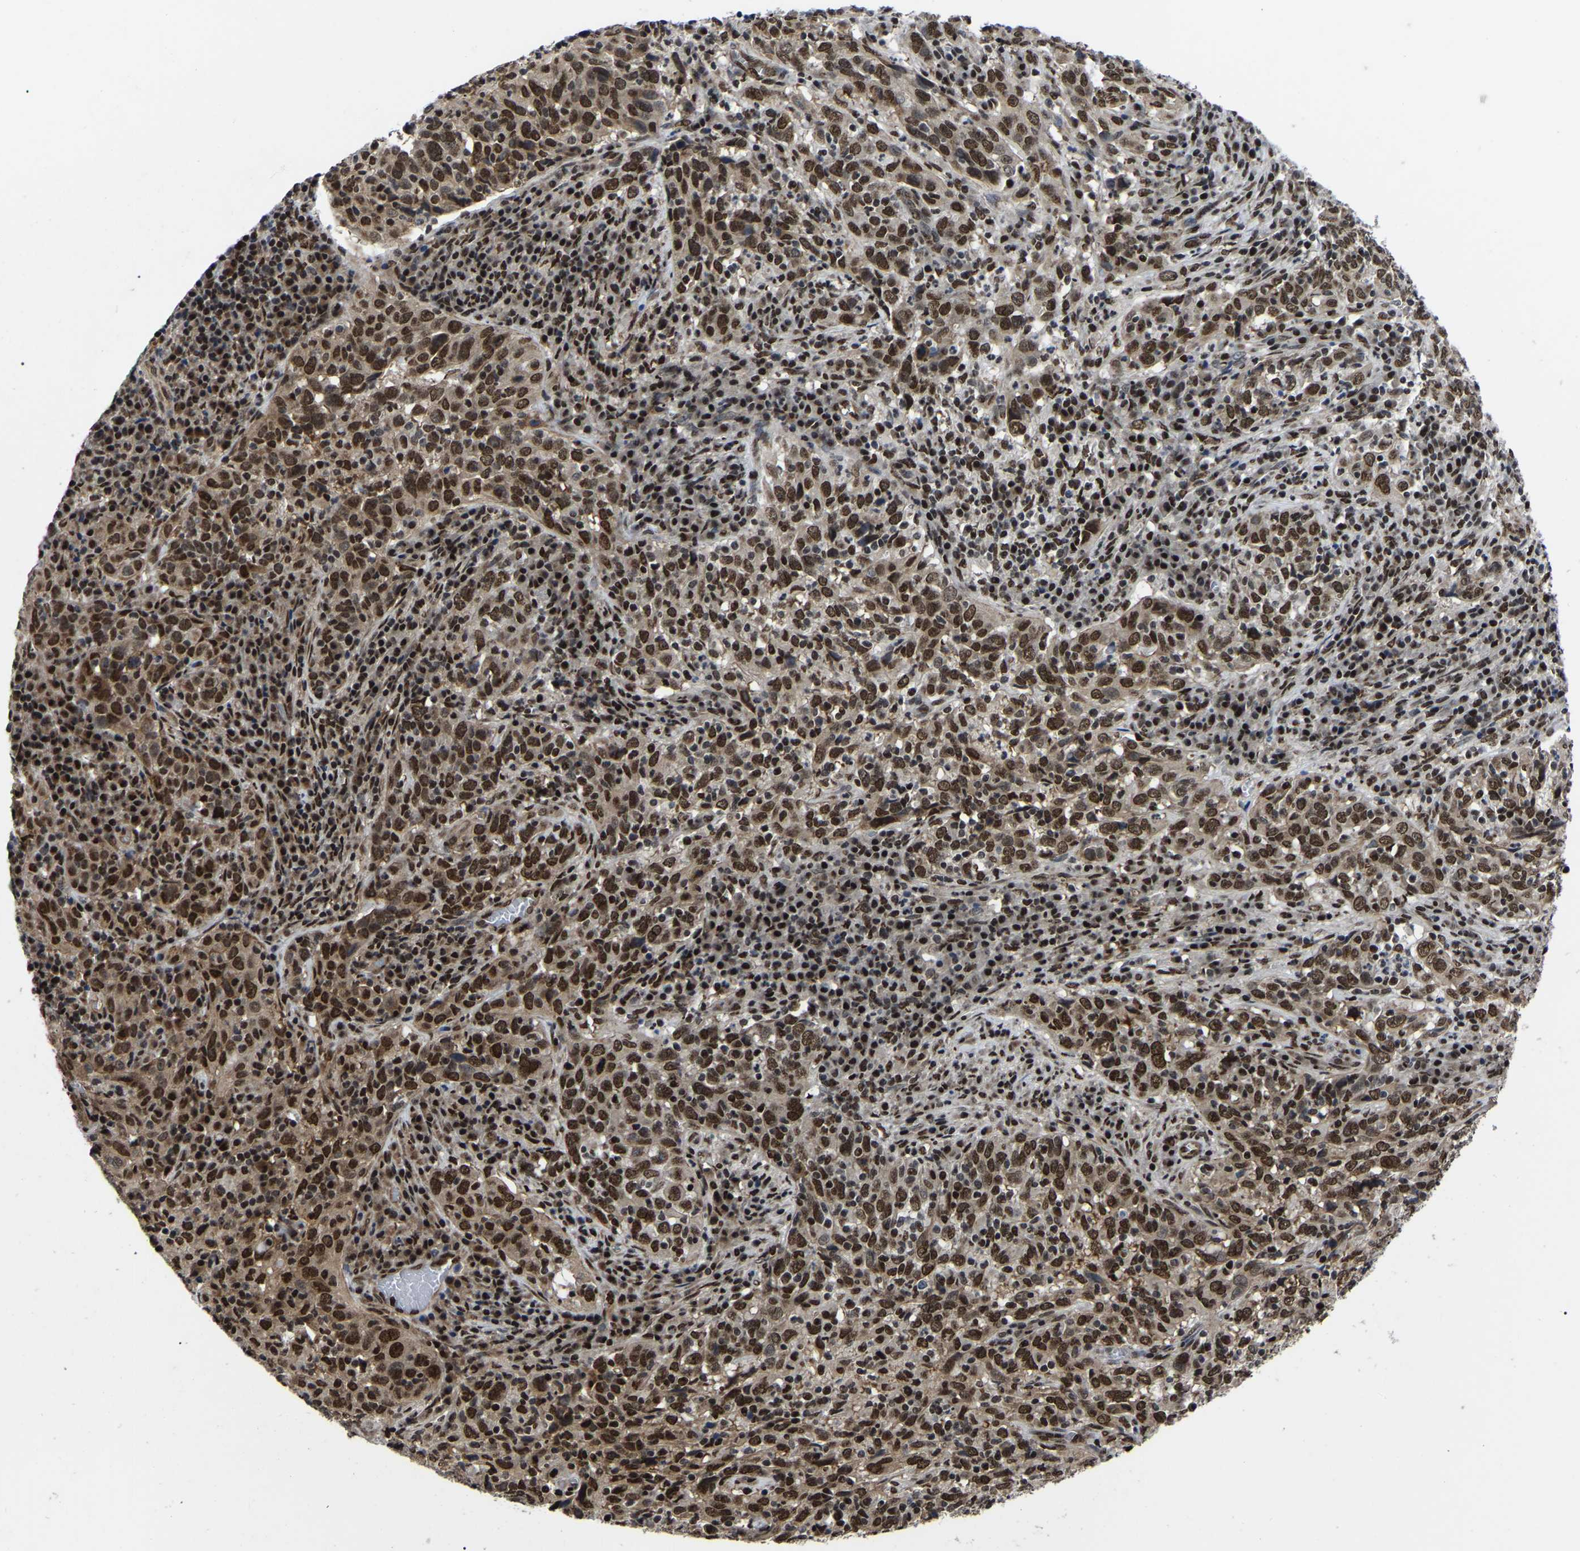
{"staining": {"intensity": "strong", "quantity": ">75%", "location": "nuclear"}, "tissue": "cervical cancer", "cell_type": "Tumor cells", "image_type": "cancer", "snomed": [{"axis": "morphology", "description": "Squamous cell carcinoma, NOS"}, {"axis": "topography", "description": "Cervix"}], "caption": "Cervical cancer stained for a protein displays strong nuclear positivity in tumor cells. The staining was performed using DAB (3,3'-diaminobenzidine), with brown indicating positive protein expression. Nuclei are stained blue with hematoxylin.", "gene": "TRIM35", "patient": {"sex": "female", "age": 46}}